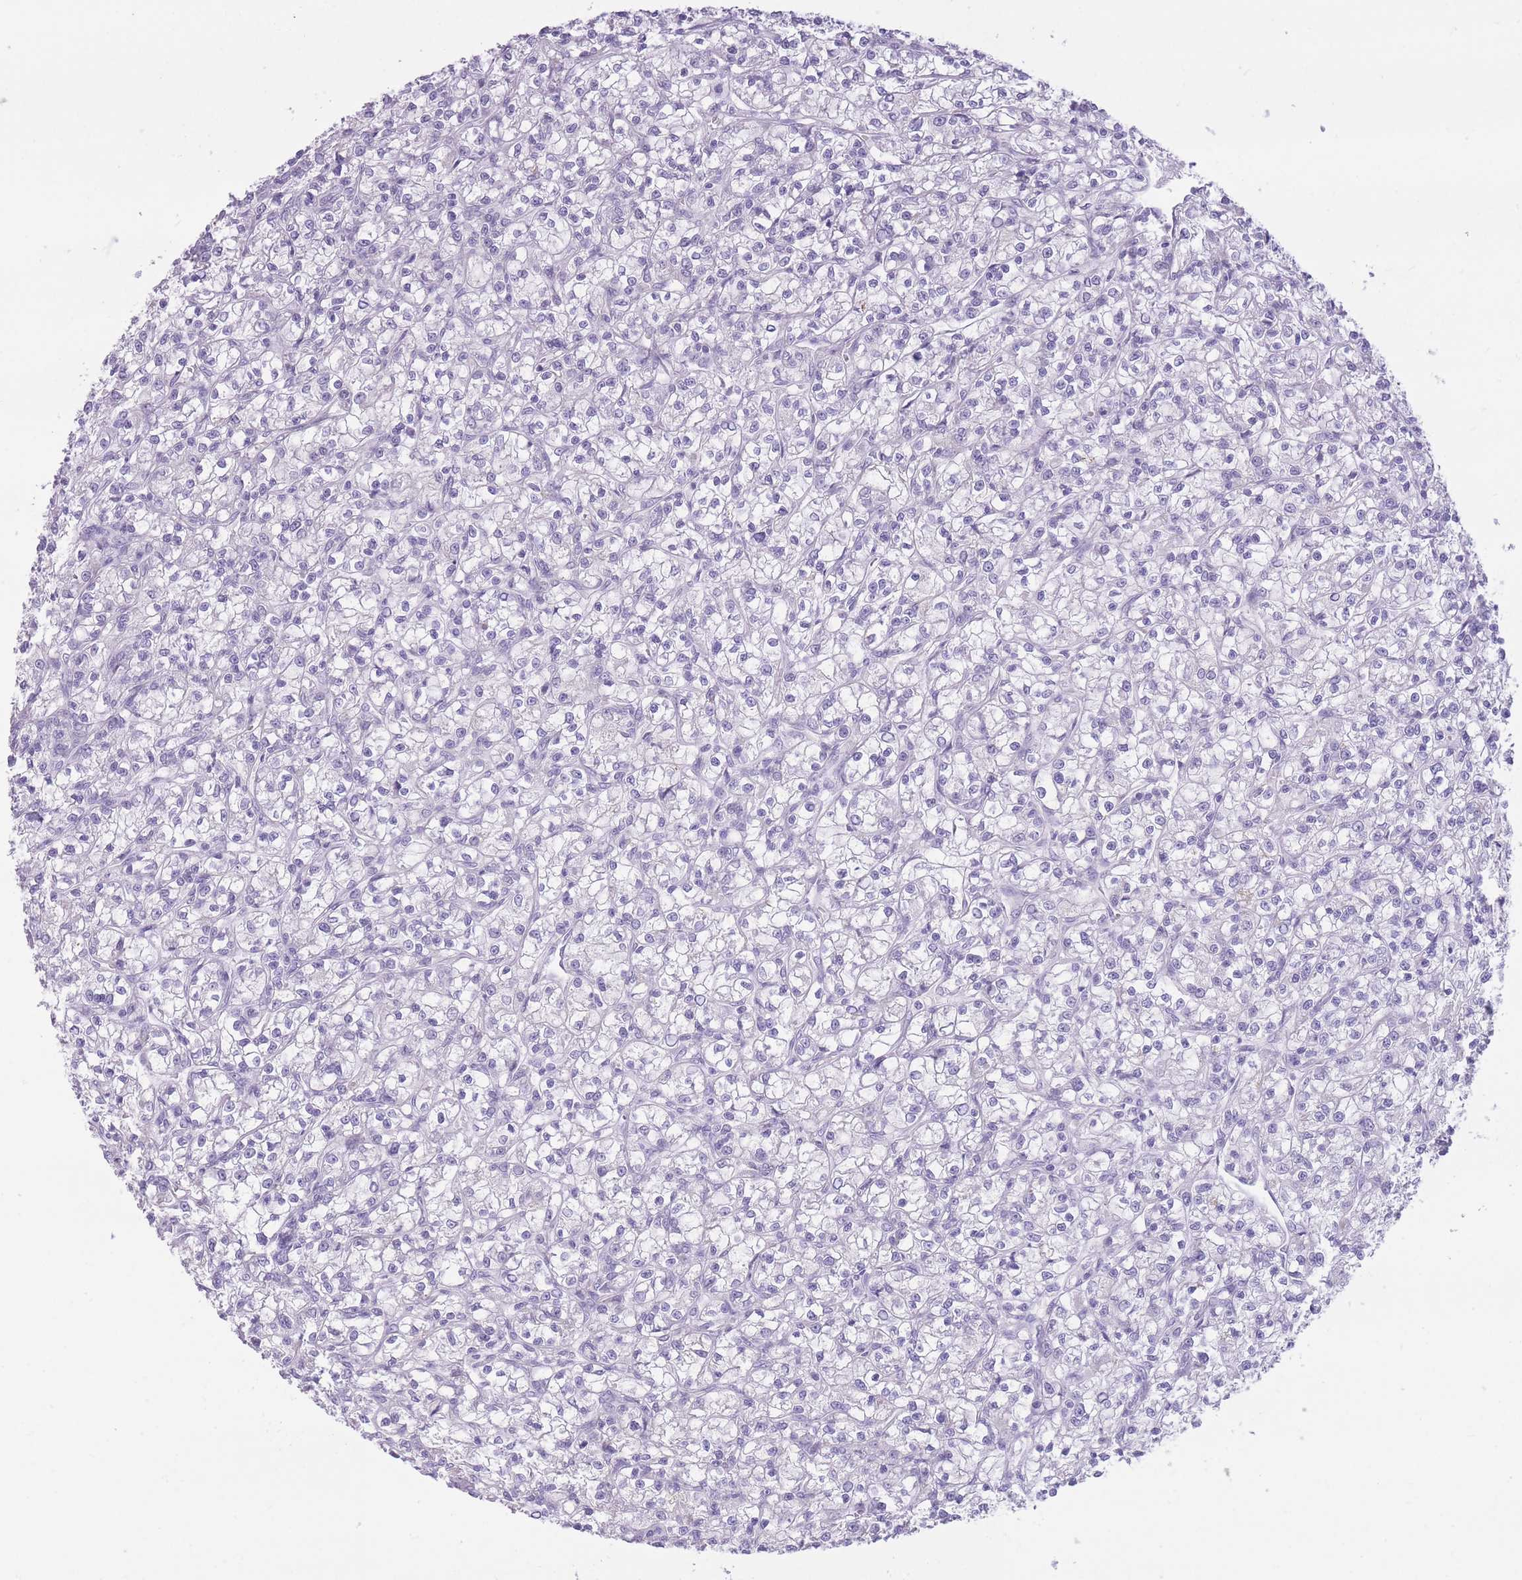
{"staining": {"intensity": "negative", "quantity": "none", "location": "none"}, "tissue": "renal cancer", "cell_type": "Tumor cells", "image_type": "cancer", "snomed": [{"axis": "morphology", "description": "Adenocarcinoma, NOS"}, {"axis": "topography", "description": "Kidney"}], "caption": "An immunohistochemistry histopathology image of renal cancer is shown. There is no staining in tumor cells of renal cancer.", "gene": "WDR70", "patient": {"sex": "female", "age": 59}}